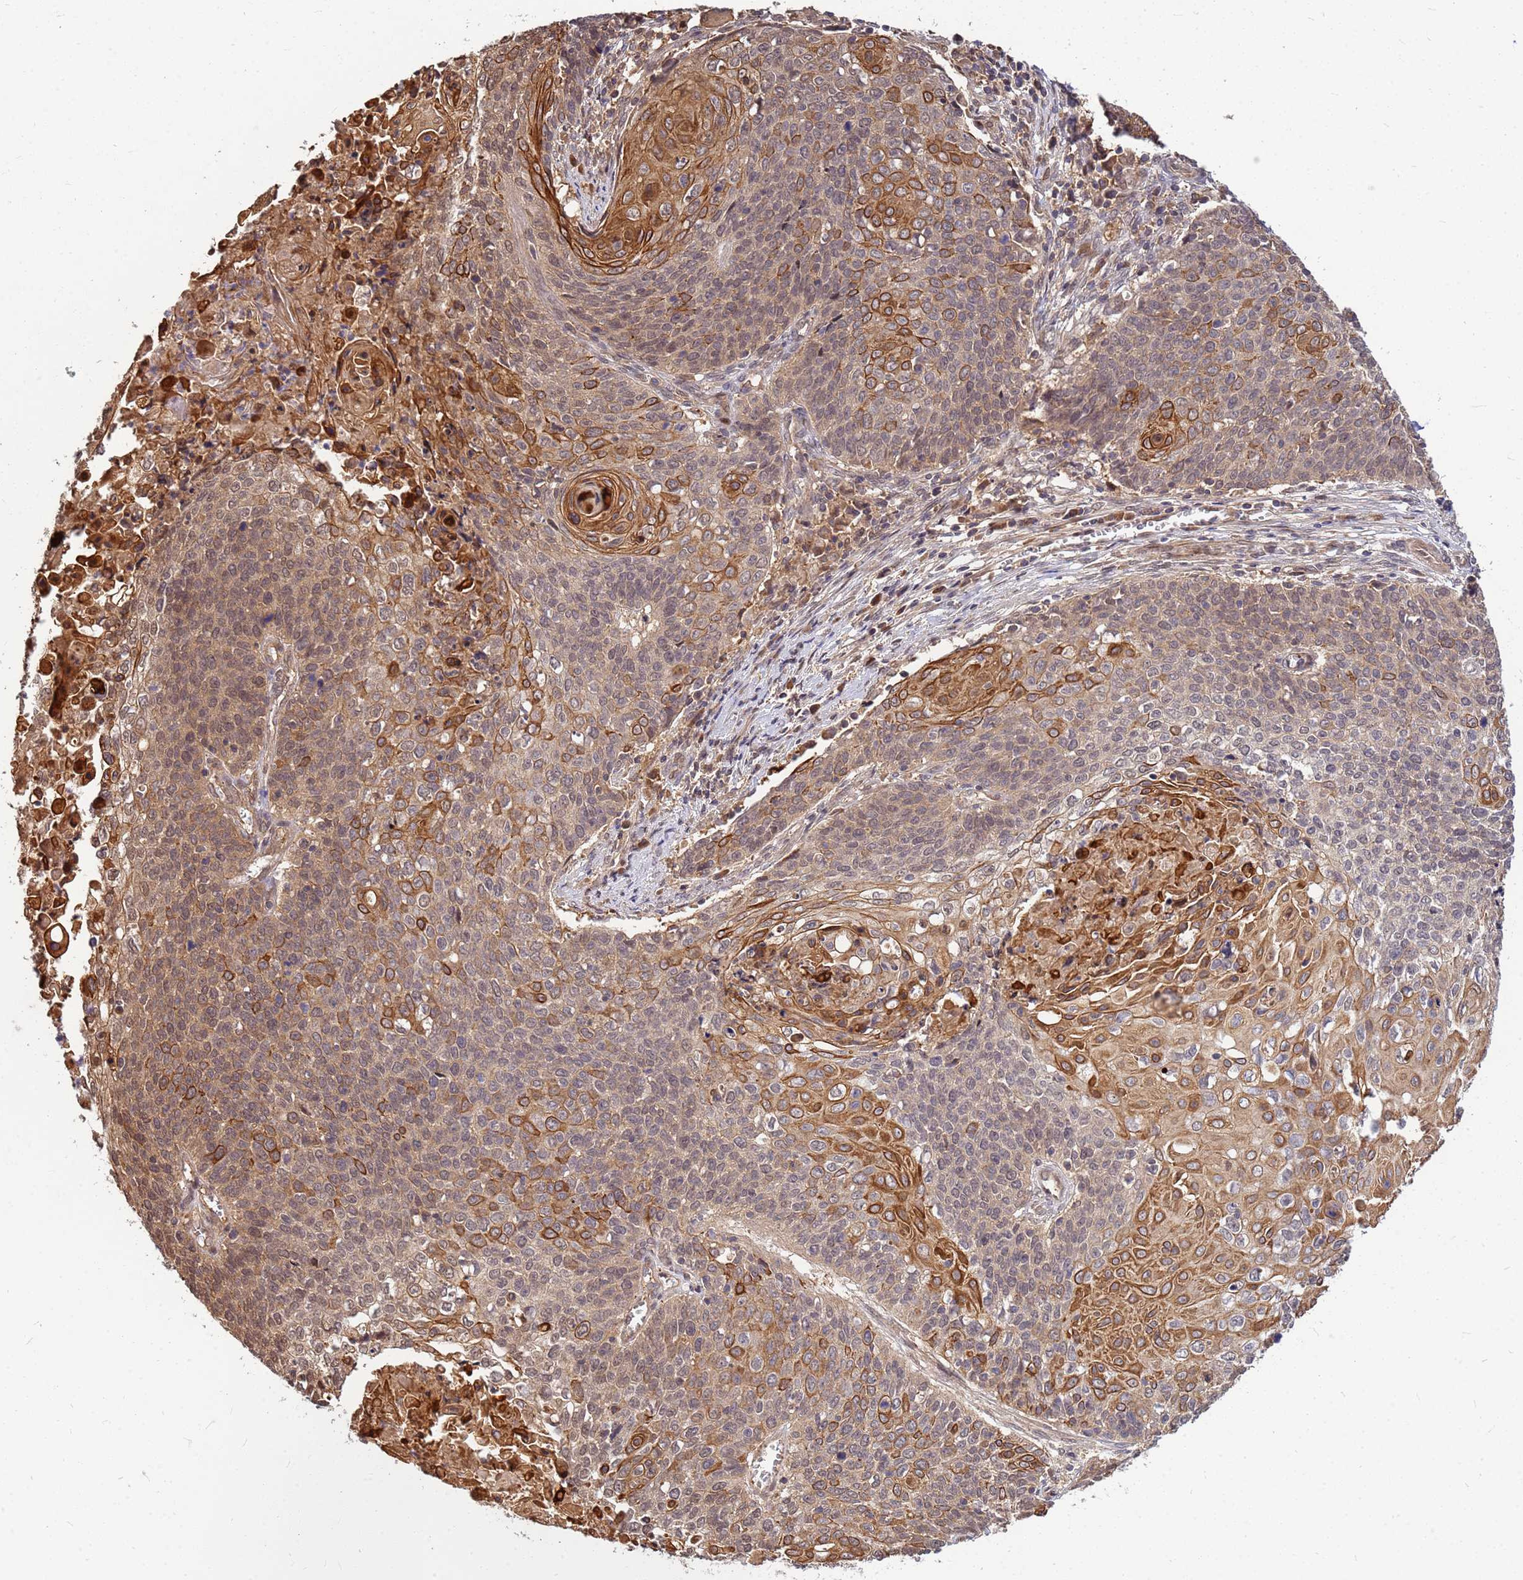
{"staining": {"intensity": "moderate", "quantity": ">75%", "location": "cytoplasmic/membranous"}, "tissue": "cervical cancer", "cell_type": "Tumor cells", "image_type": "cancer", "snomed": [{"axis": "morphology", "description": "Squamous cell carcinoma, NOS"}, {"axis": "topography", "description": "Cervix"}], "caption": "The micrograph reveals staining of cervical cancer, revealing moderate cytoplasmic/membranous protein expression (brown color) within tumor cells. The staining was performed using DAB, with brown indicating positive protein expression. Nuclei are stained blue with hematoxylin.", "gene": "DUS4L", "patient": {"sex": "female", "age": 39}}